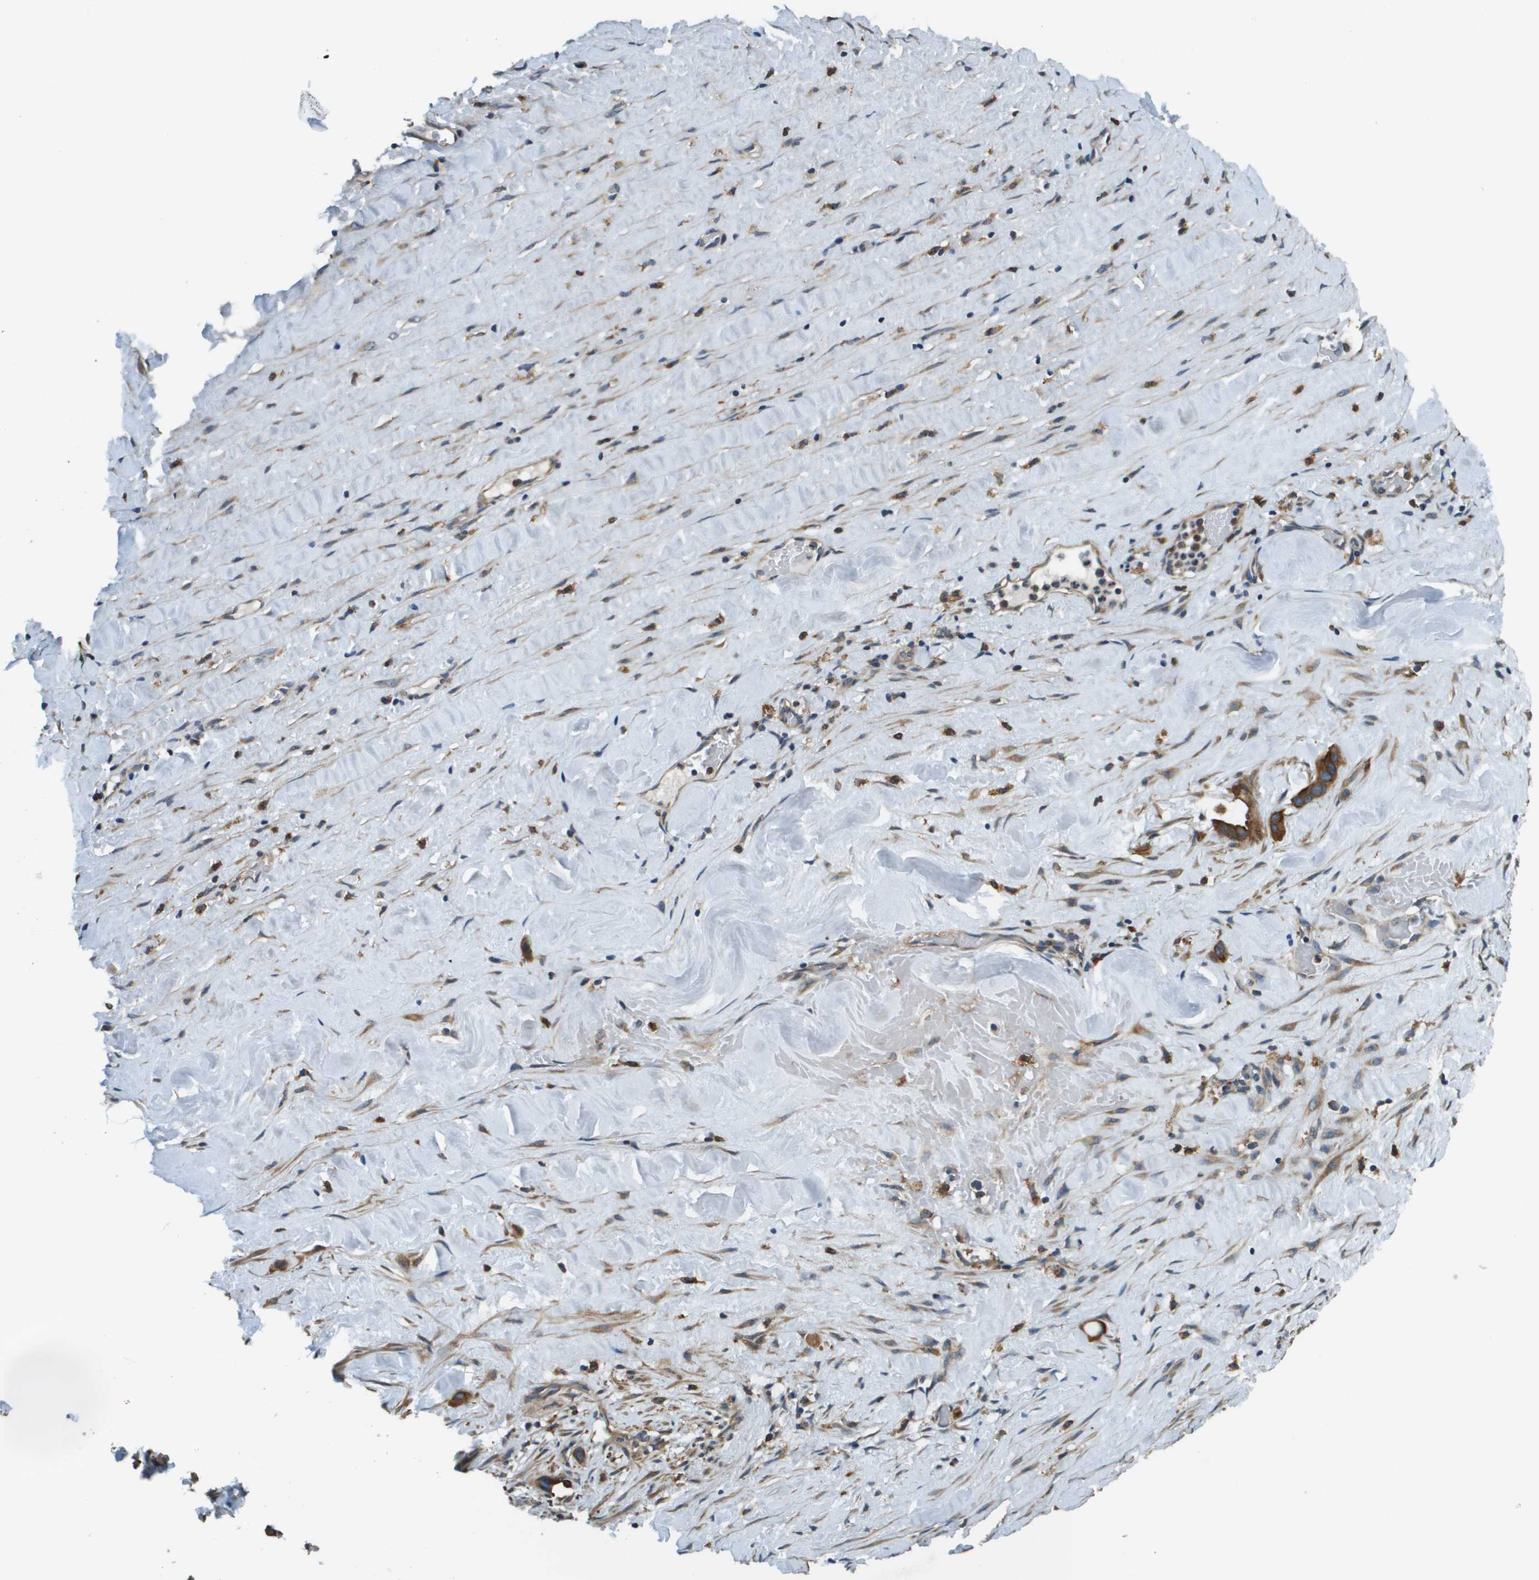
{"staining": {"intensity": "strong", "quantity": ">75%", "location": "cytoplasmic/membranous"}, "tissue": "liver cancer", "cell_type": "Tumor cells", "image_type": "cancer", "snomed": [{"axis": "morphology", "description": "Cholangiocarcinoma"}, {"axis": "topography", "description": "Liver"}], "caption": "Immunohistochemical staining of cholangiocarcinoma (liver) demonstrates strong cytoplasmic/membranous protein staining in about >75% of tumor cells. (Stains: DAB in brown, nuclei in blue, Microscopy: brightfield microscopy at high magnification).", "gene": "CNPY3", "patient": {"sex": "female", "age": 65}}